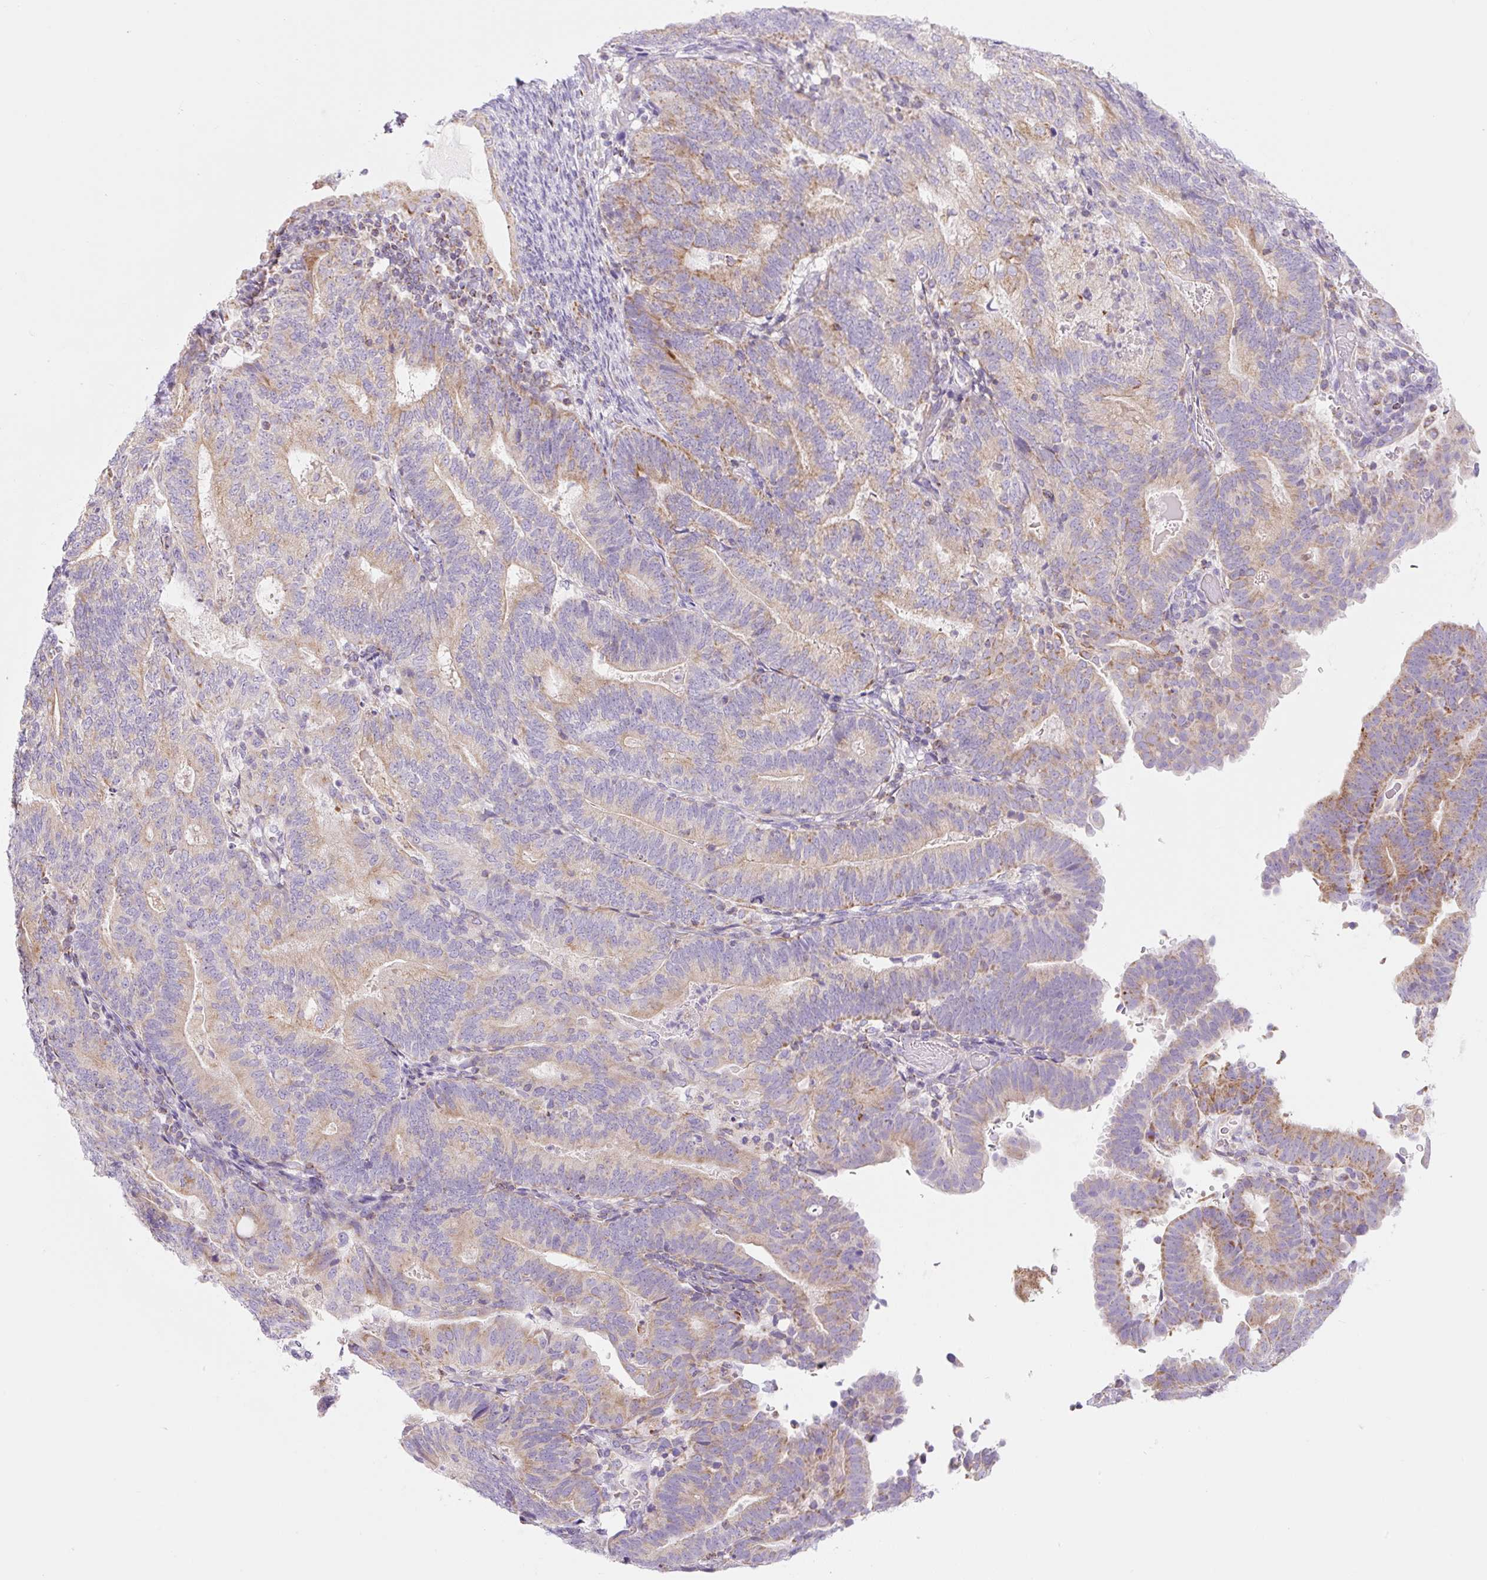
{"staining": {"intensity": "moderate", "quantity": ">75%", "location": "cytoplasmic/membranous"}, "tissue": "endometrial cancer", "cell_type": "Tumor cells", "image_type": "cancer", "snomed": [{"axis": "morphology", "description": "Adenocarcinoma, NOS"}, {"axis": "topography", "description": "Endometrium"}], "caption": "Approximately >75% of tumor cells in endometrial cancer (adenocarcinoma) exhibit moderate cytoplasmic/membranous protein expression as visualized by brown immunohistochemical staining.", "gene": "FOCAD", "patient": {"sex": "female", "age": 70}}